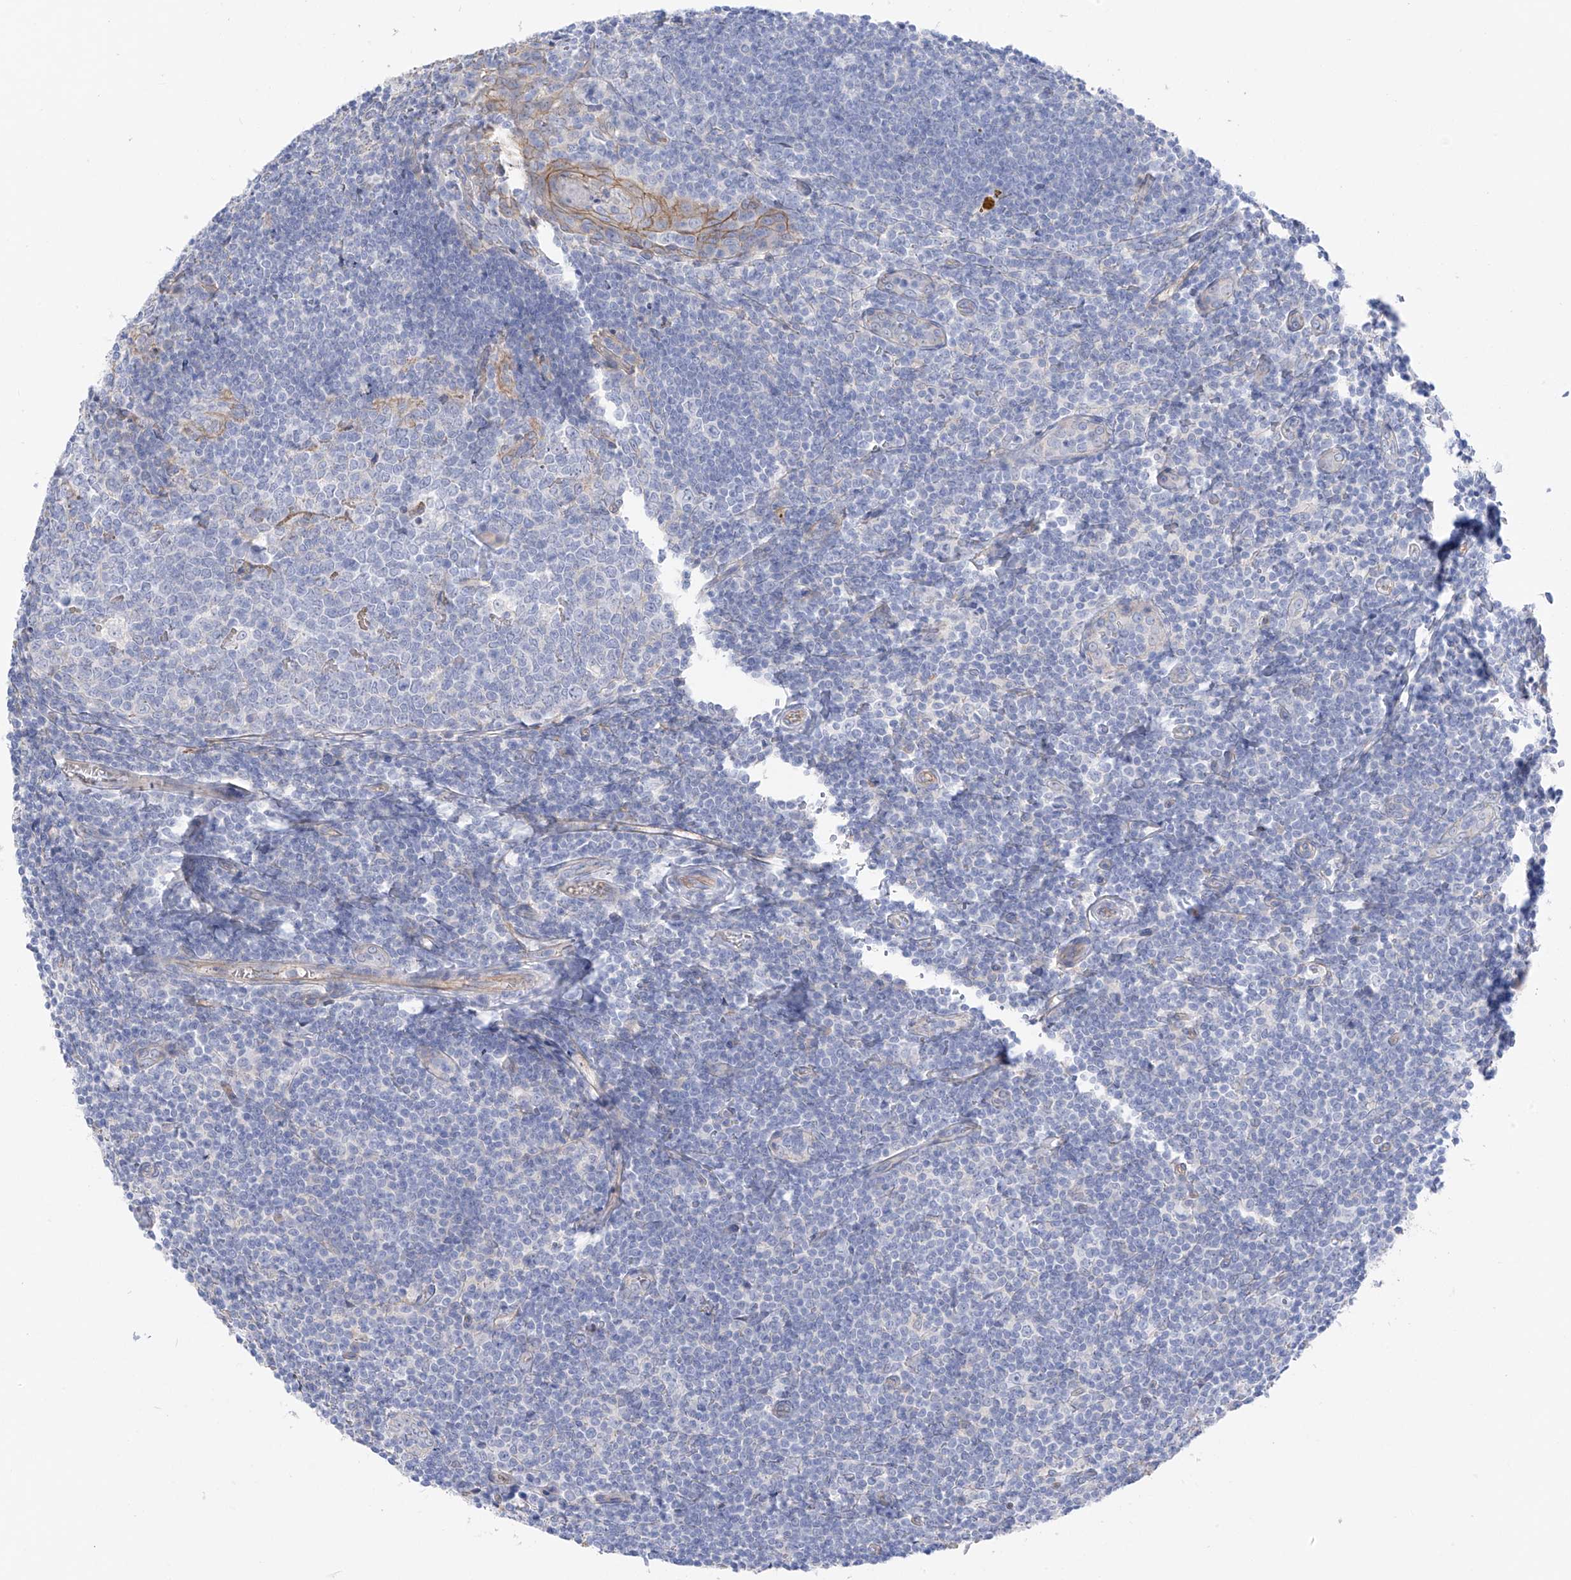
{"staining": {"intensity": "negative", "quantity": "none", "location": "none"}, "tissue": "tonsil", "cell_type": "Germinal center cells", "image_type": "normal", "snomed": [{"axis": "morphology", "description": "Normal tissue, NOS"}, {"axis": "topography", "description": "Tonsil"}], "caption": "Tonsil stained for a protein using immunohistochemistry reveals no staining germinal center cells.", "gene": "ITGA9", "patient": {"sex": "male", "age": 27}}